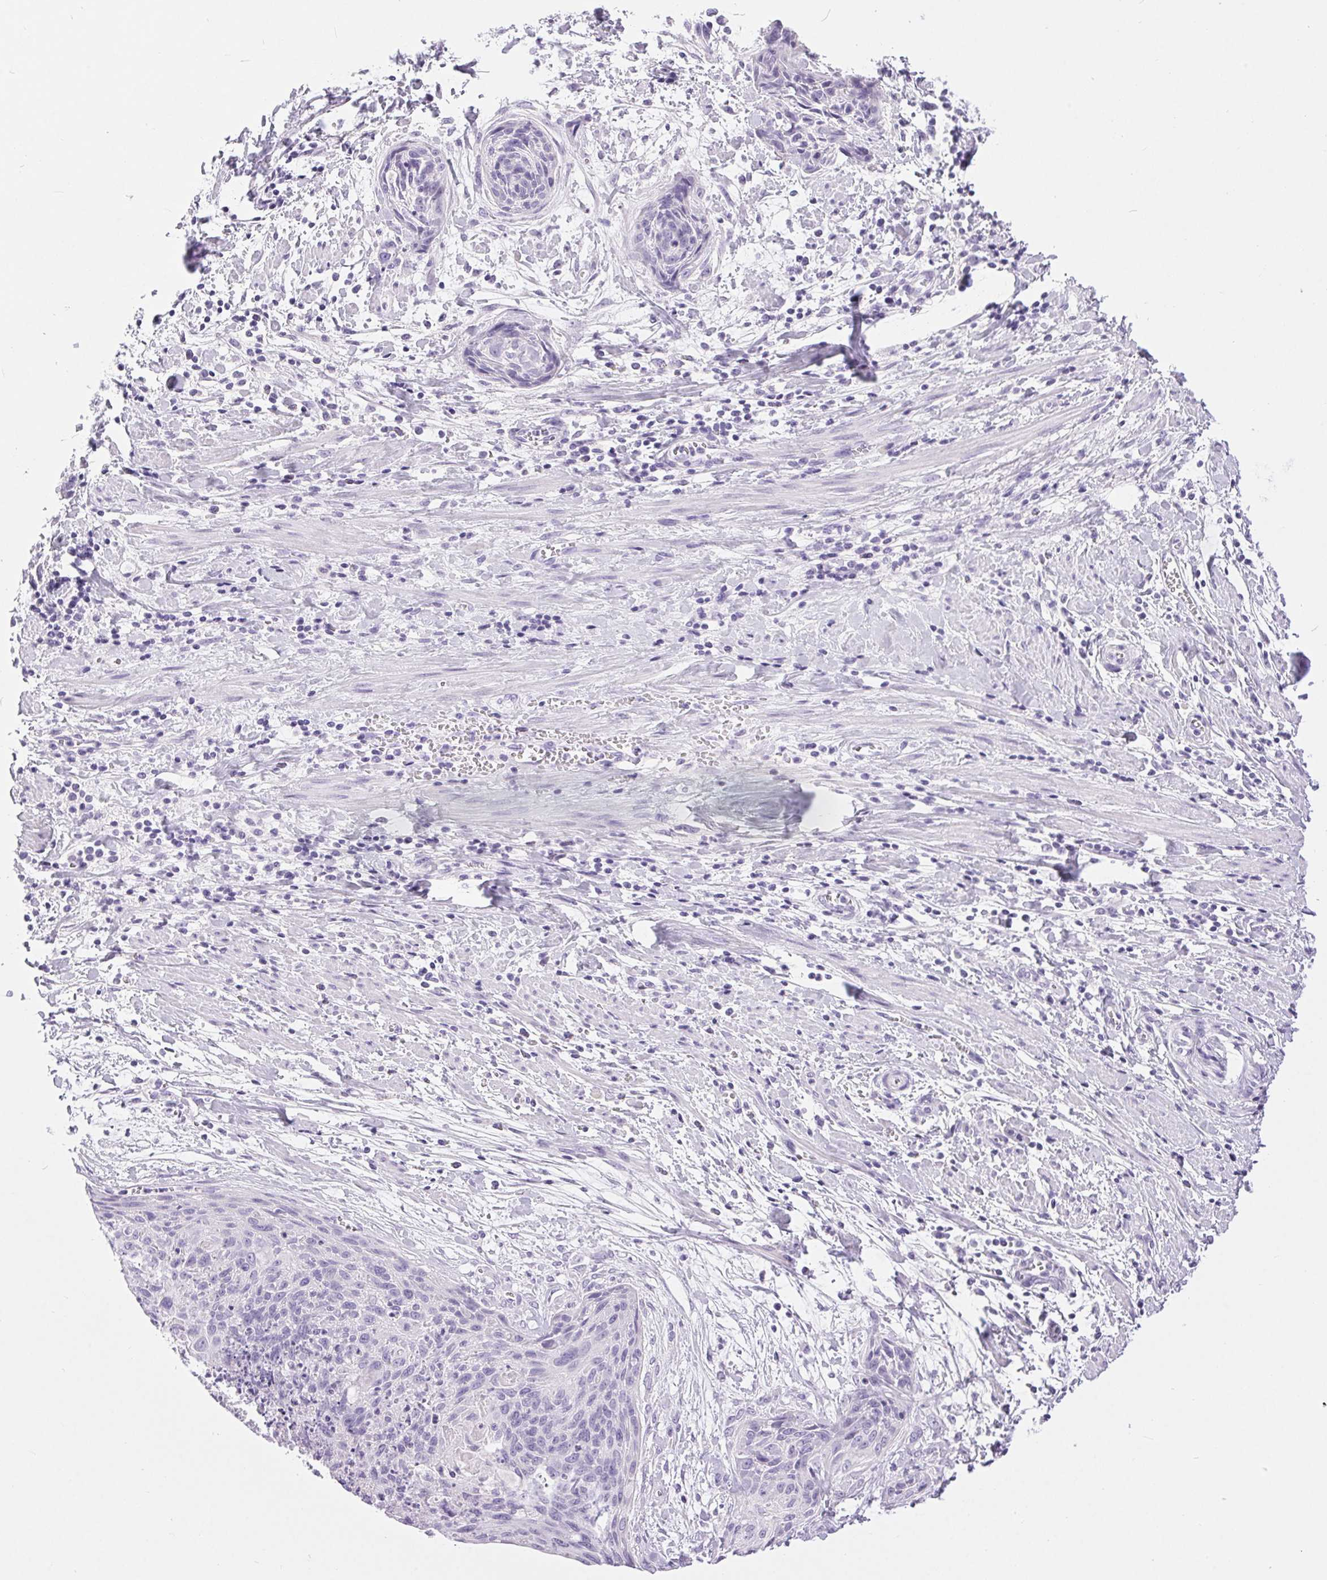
{"staining": {"intensity": "negative", "quantity": "none", "location": "none"}, "tissue": "cervical cancer", "cell_type": "Tumor cells", "image_type": "cancer", "snomed": [{"axis": "morphology", "description": "Squamous cell carcinoma, NOS"}, {"axis": "topography", "description": "Cervix"}], "caption": "Tumor cells are negative for protein expression in human squamous cell carcinoma (cervical).", "gene": "XDH", "patient": {"sex": "female", "age": 55}}